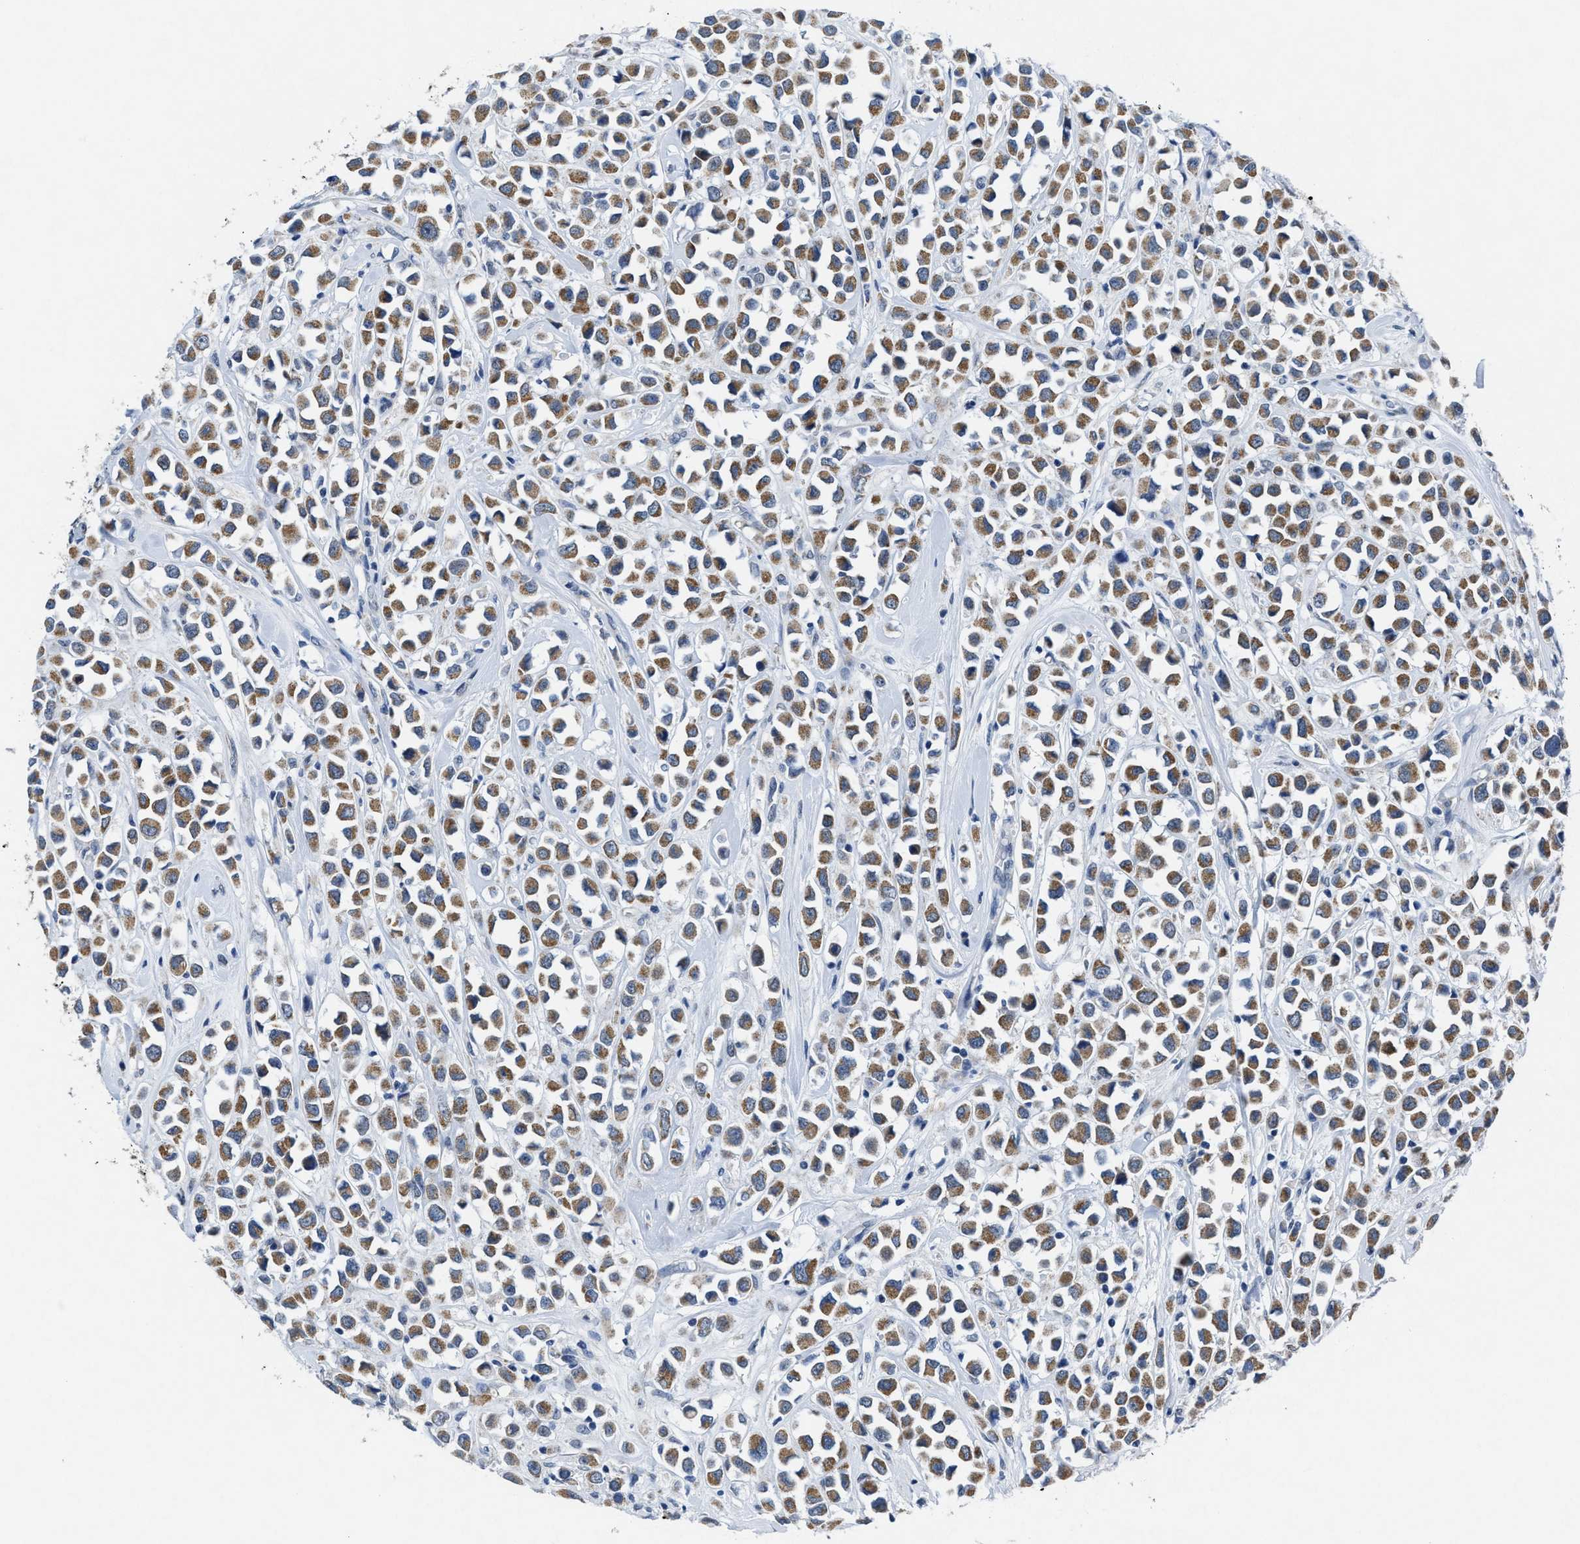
{"staining": {"intensity": "moderate", "quantity": ">75%", "location": "cytoplasmic/membranous"}, "tissue": "breast cancer", "cell_type": "Tumor cells", "image_type": "cancer", "snomed": [{"axis": "morphology", "description": "Duct carcinoma"}, {"axis": "topography", "description": "Breast"}], "caption": "Moderate cytoplasmic/membranous staining for a protein is identified in about >75% of tumor cells of breast cancer using immunohistochemistry (IHC).", "gene": "ID3", "patient": {"sex": "female", "age": 61}}